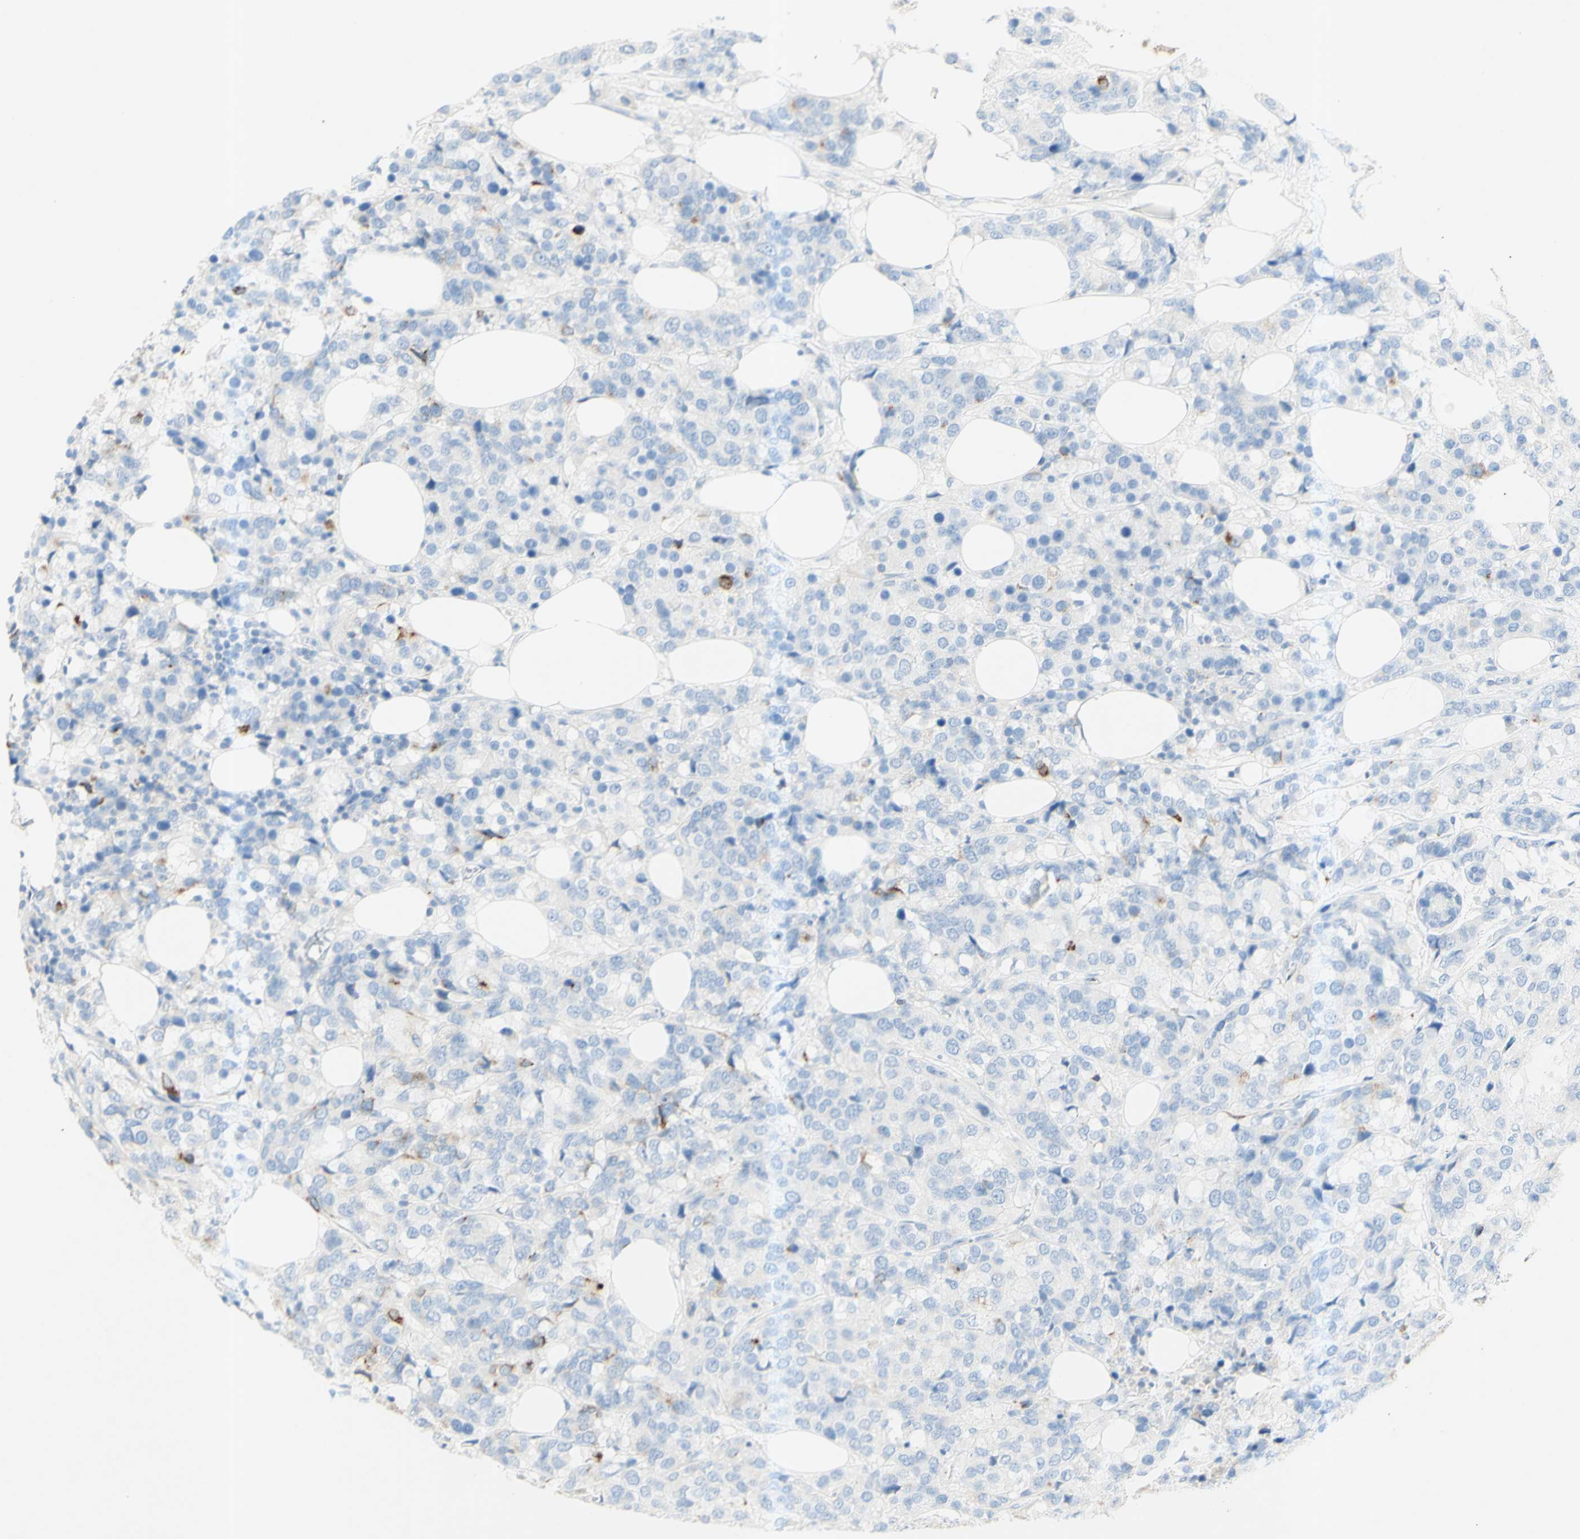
{"staining": {"intensity": "moderate", "quantity": "<25%", "location": "cytoplasmic/membranous"}, "tissue": "breast cancer", "cell_type": "Tumor cells", "image_type": "cancer", "snomed": [{"axis": "morphology", "description": "Lobular carcinoma"}, {"axis": "topography", "description": "Breast"}], "caption": "Immunohistochemistry image of neoplastic tissue: breast cancer stained using IHC shows low levels of moderate protein expression localized specifically in the cytoplasmic/membranous of tumor cells, appearing as a cytoplasmic/membranous brown color.", "gene": "GDF15", "patient": {"sex": "female", "age": 59}}